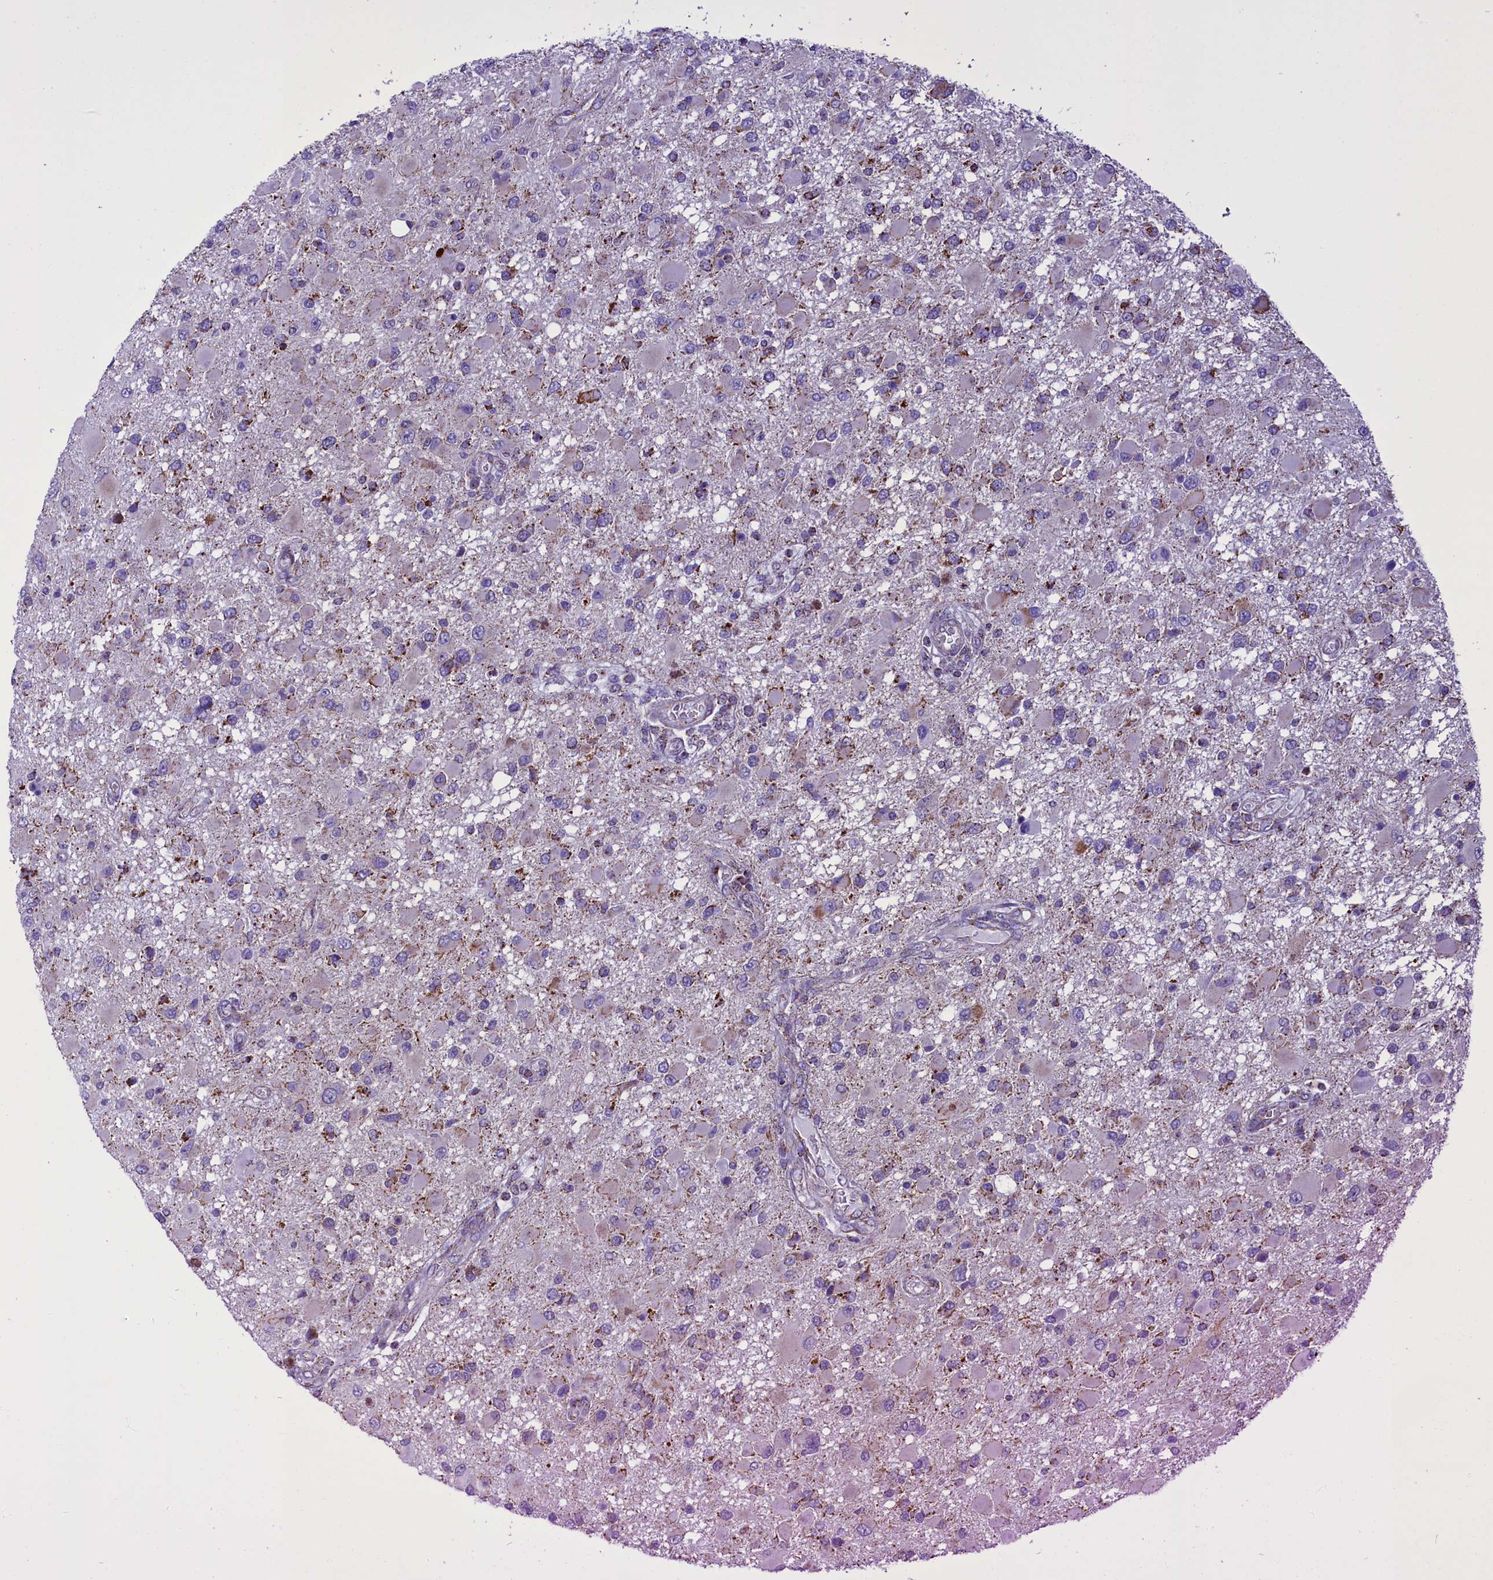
{"staining": {"intensity": "moderate", "quantity": "<25%", "location": "cytoplasmic/membranous"}, "tissue": "glioma", "cell_type": "Tumor cells", "image_type": "cancer", "snomed": [{"axis": "morphology", "description": "Glioma, malignant, High grade"}, {"axis": "topography", "description": "Brain"}], "caption": "A photomicrograph of malignant high-grade glioma stained for a protein reveals moderate cytoplasmic/membranous brown staining in tumor cells.", "gene": "ICA1L", "patient": {"sex": "male", "age": 53}}